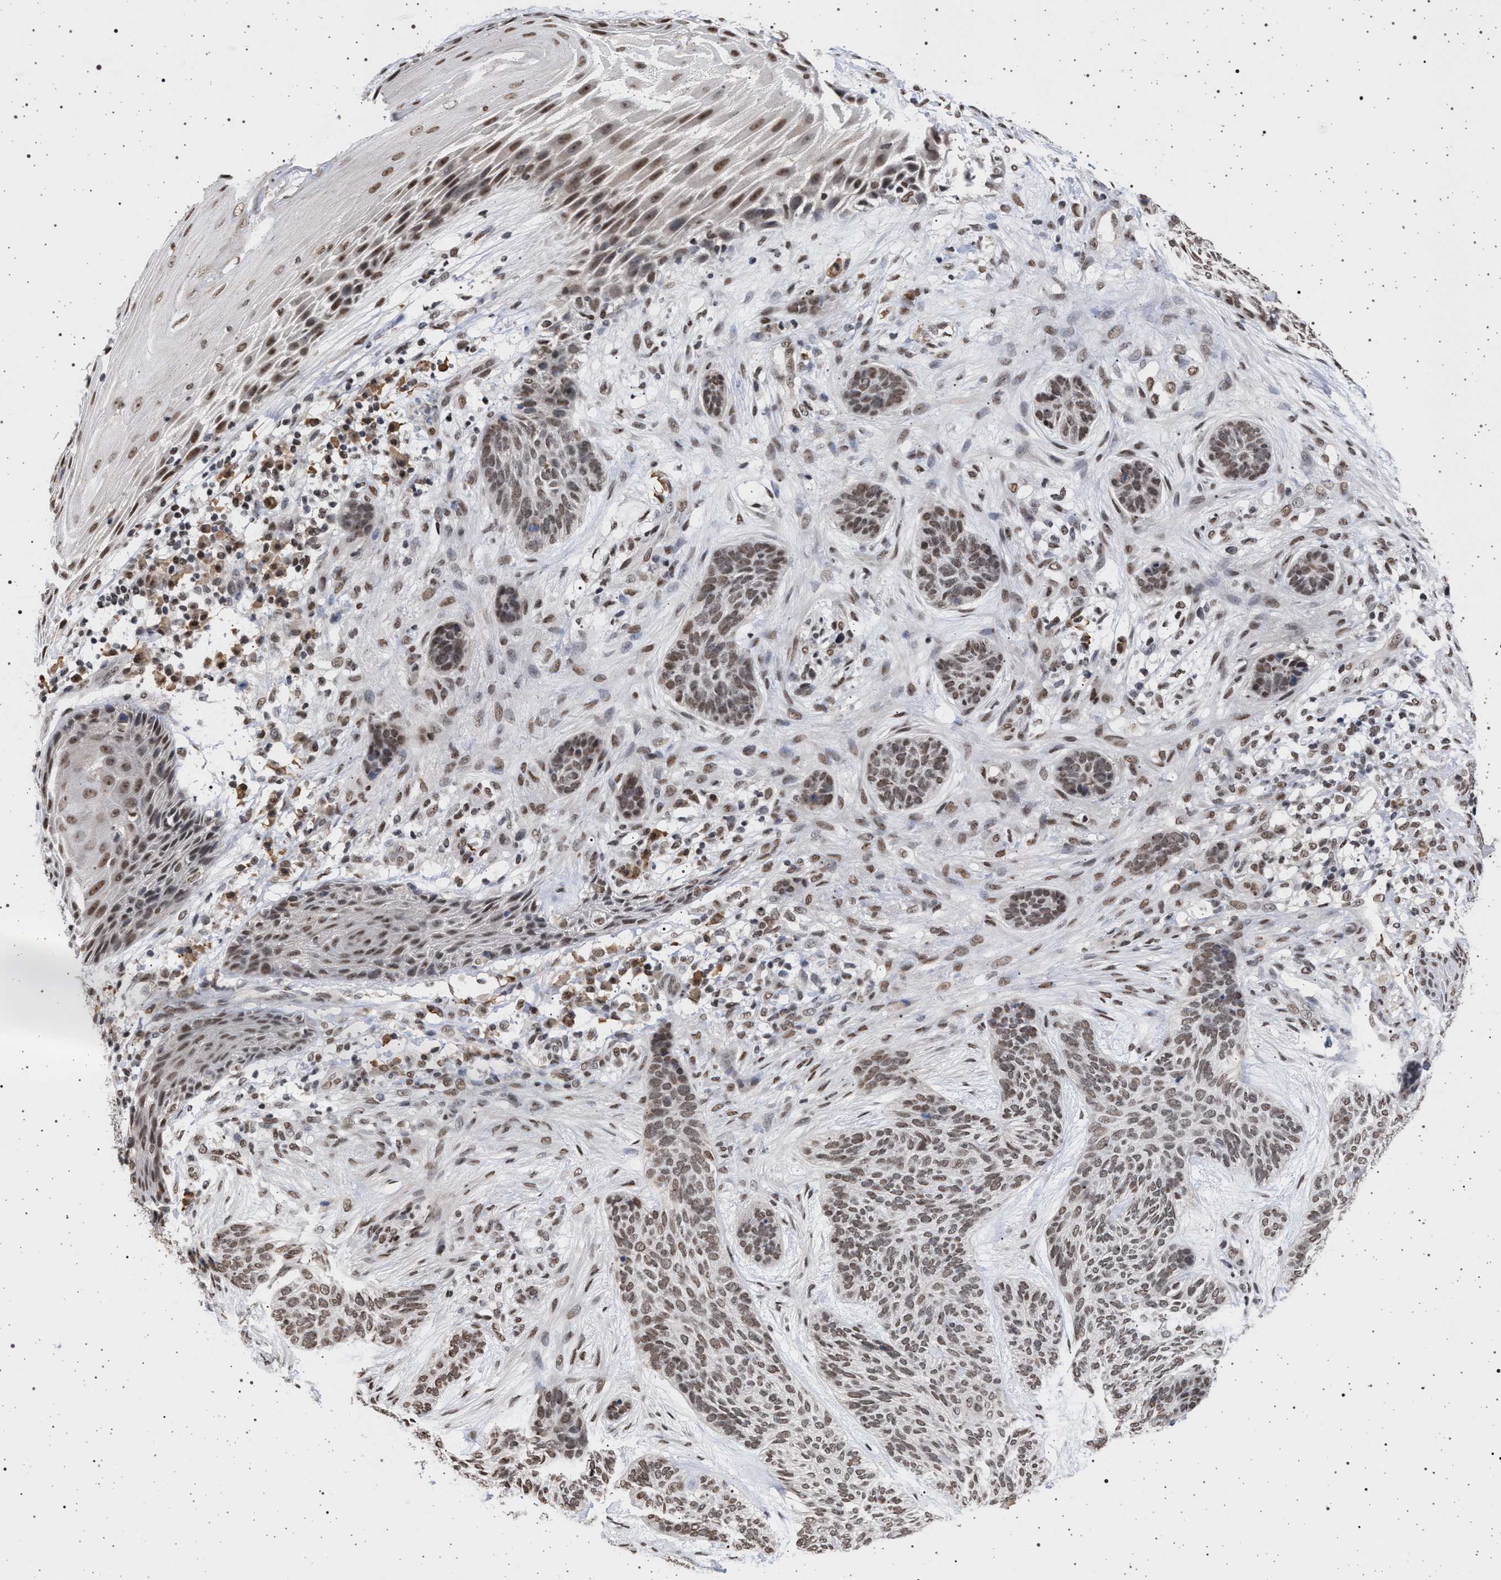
{"staining": {"intensity": "moderate", "quantity": ">75%", "location": "nuclear"}, "tissue": "skin cancer", "cell_type": "Tumor cells", "image_type": "cancer", "snomed": [{"axis": "morphology", "description": "Basal cell carcinoma"}, {"axis": "topography", "description": "Skin"}], "caption": "Skin basal cell carcinoma tissue demonstrates moderate nuclear positivity in about >75% of tumor cells, visualized by immunohistochemistry.", "gene": "PHF12", "patient": {"sex": "male", "age": 55}}